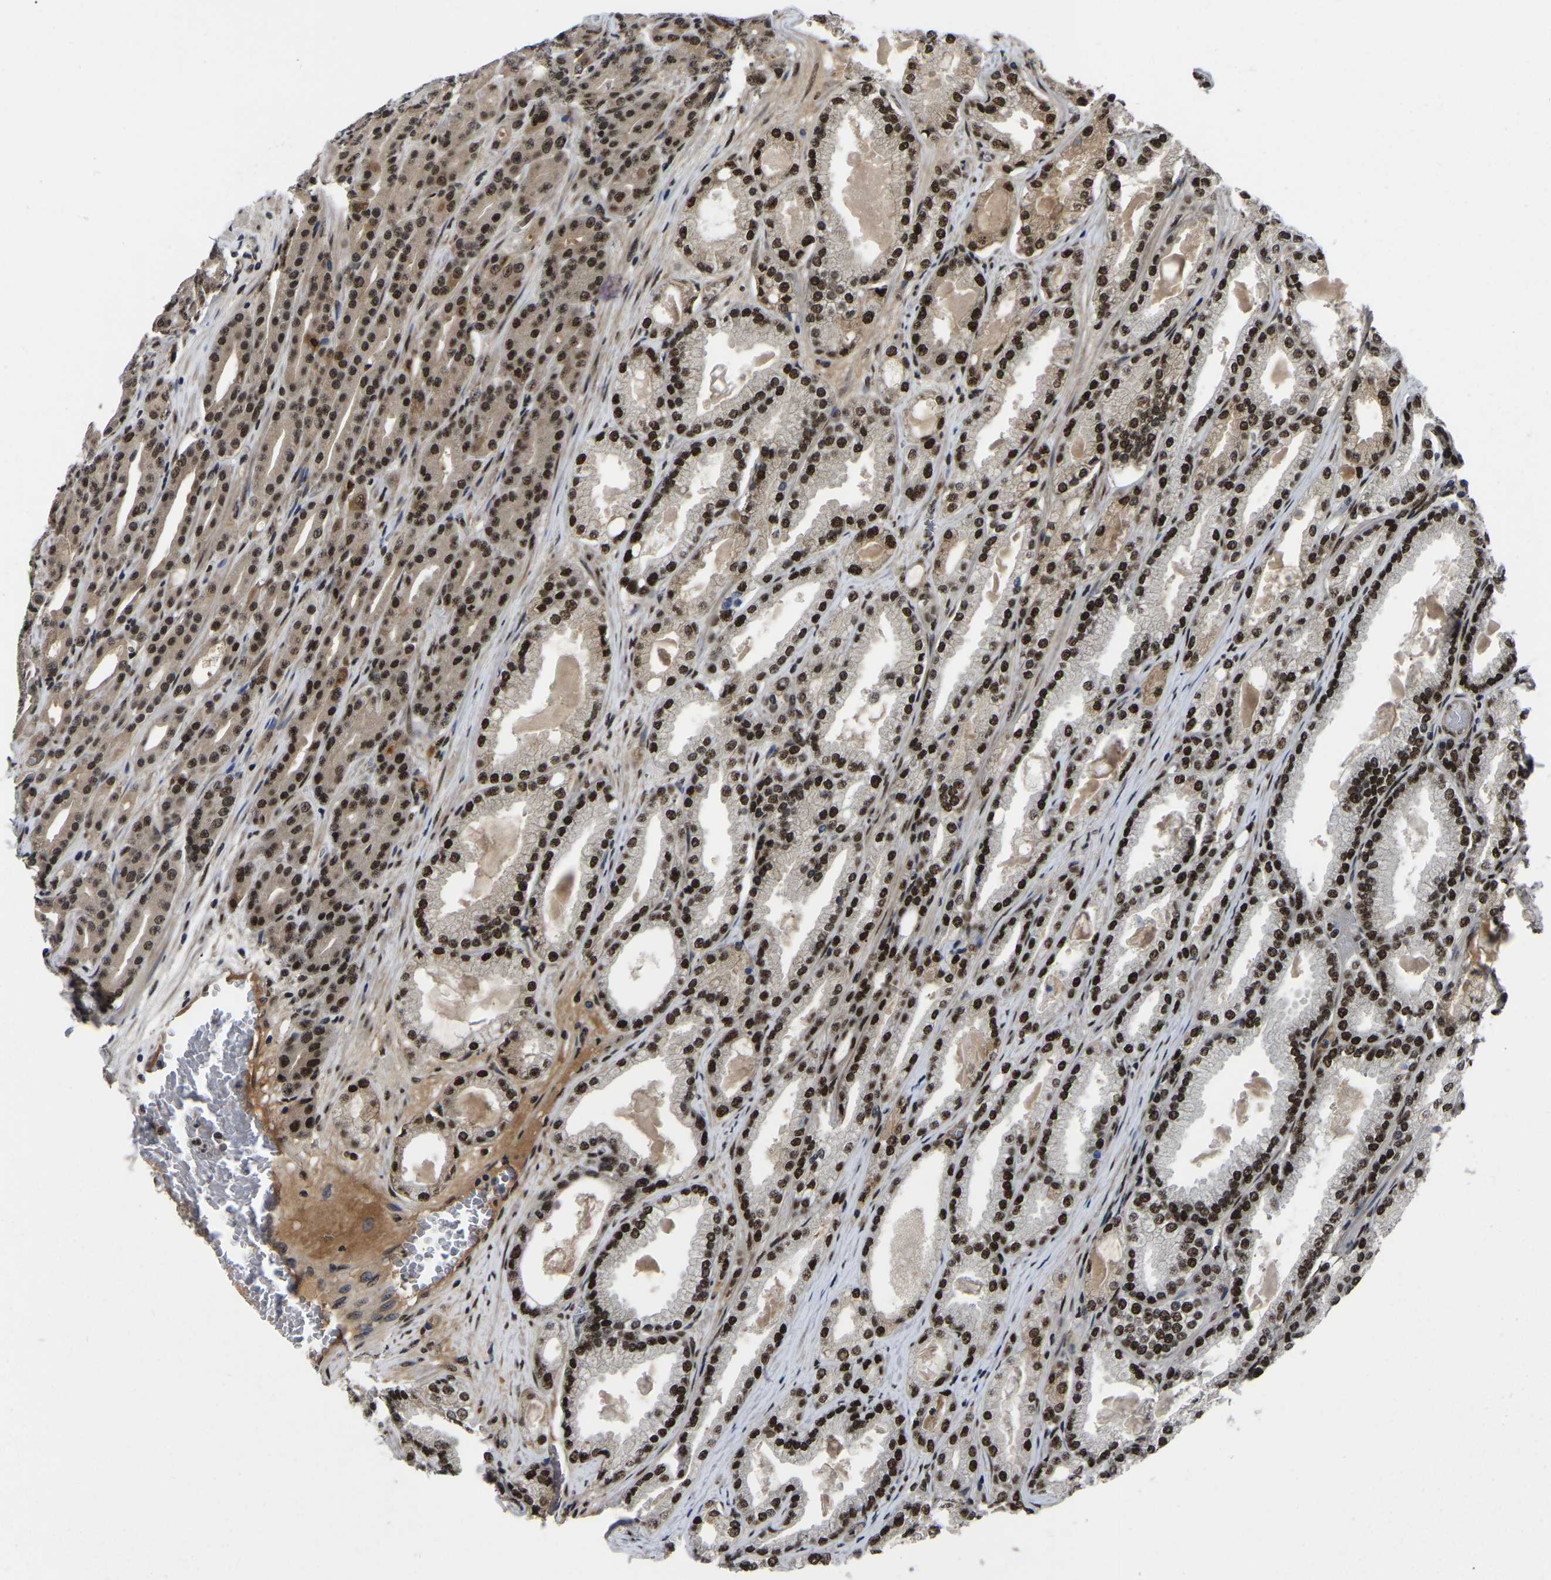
{"staining": {"intensity": "strong", "quantity": ">75%", "location": "nuclear"}, "tissue": "prostate cancer", "cell_type": "Tumor cells", "image_type": "cancer", "snomed": [{"axis": "morphology", "description": "Adenocarcinoma, High grade"}, {"axis": "topography", "description": "Prostate"}], "caption": "Immunohistochemical staining of human prostate cancer reveals strong nuclear protein staining in approximately >75% of tumor cells.", "gene": "TRIM35", "patient": {"sex": "male", "age": 71}}